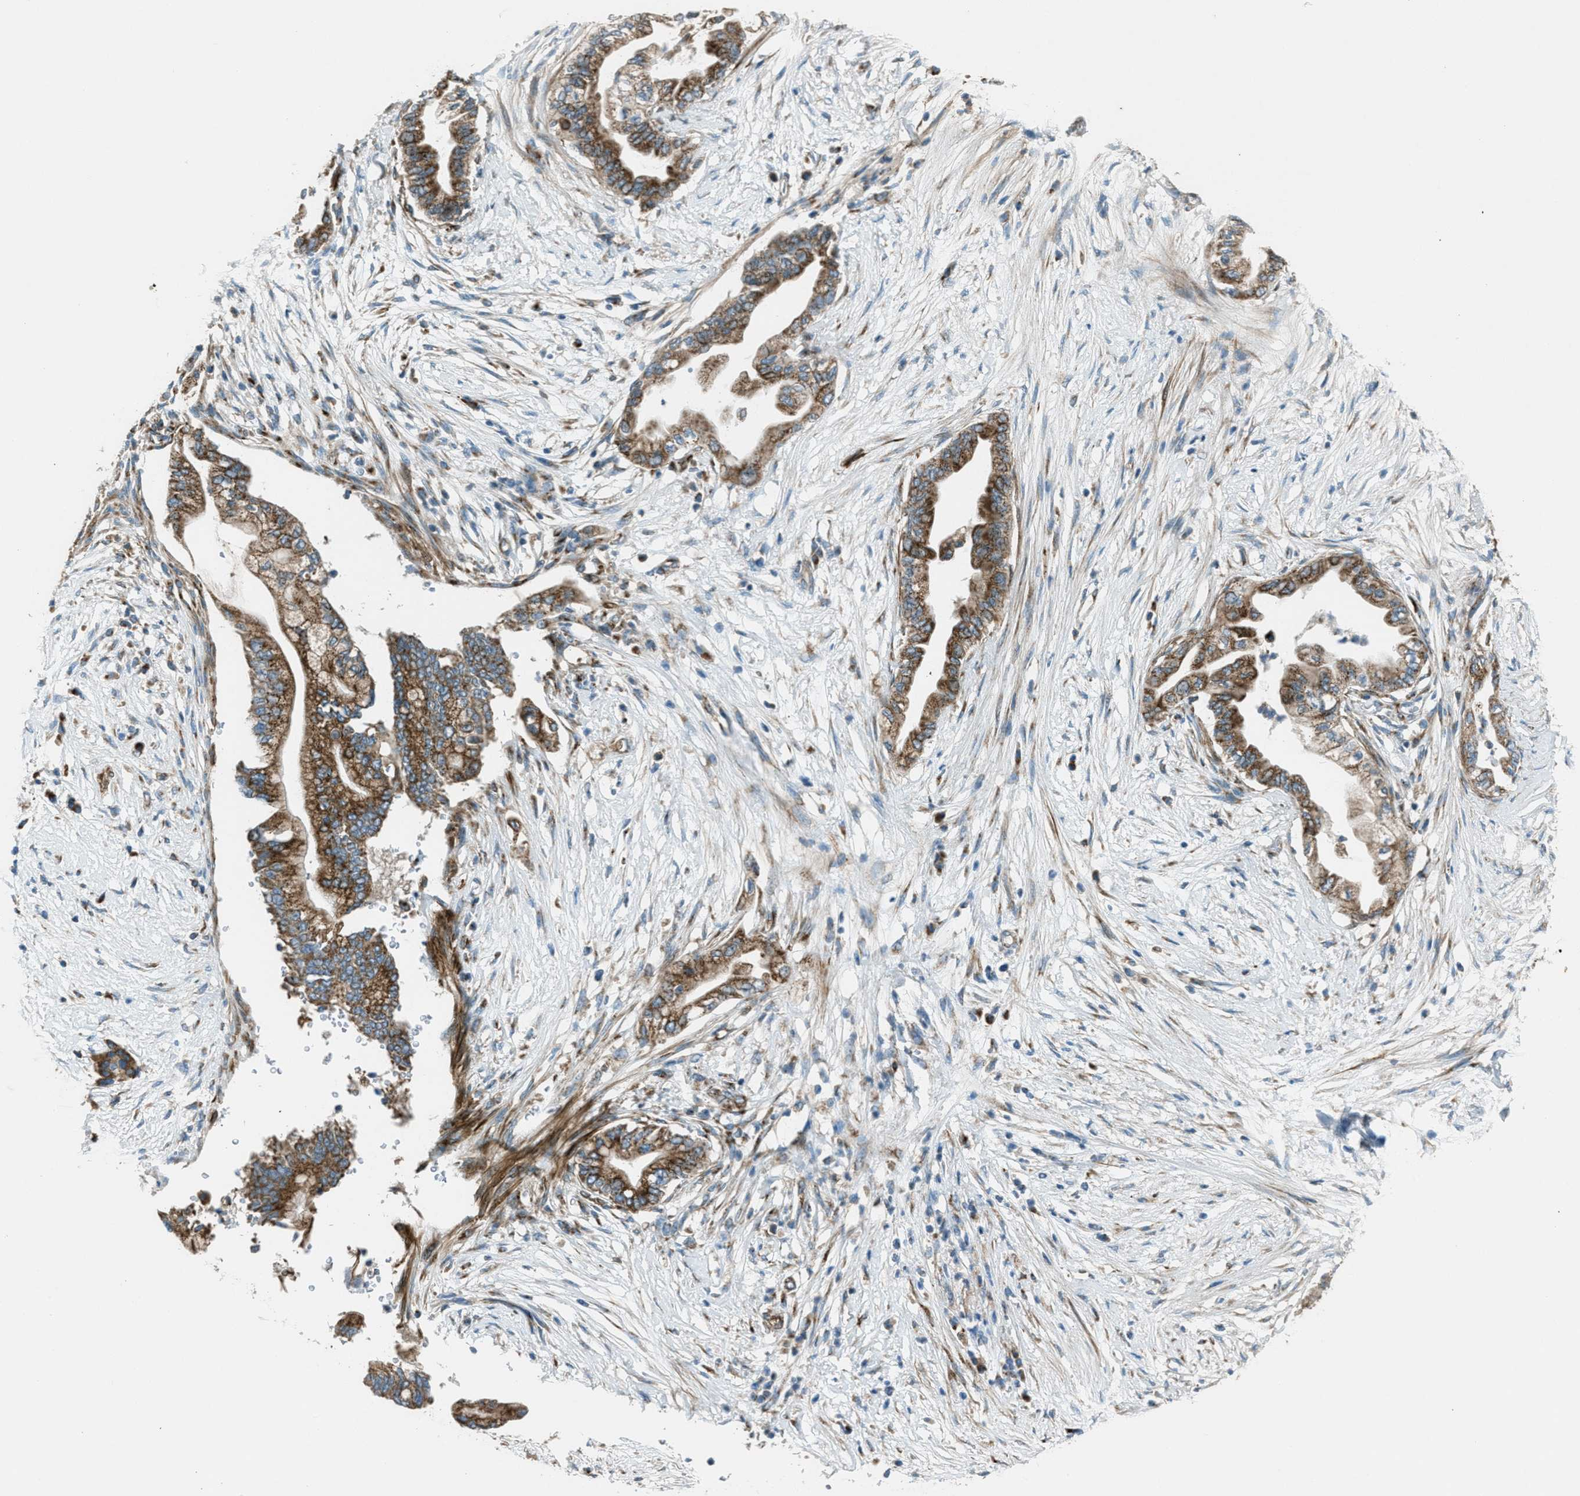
{"staining": {"intensity": "moderate", "quantity": ">75%", "location": "cytoplasmic/membranous"}, "tissue": "pancreatic cancer", "cell_type": "Tumor cells", "image_type": "cancer", "snomed": [{"axis": "morphology", "description": "Normal tissue, NOS"}, {"axis": "morphology", "description": "Adenocarcinoma, NOS"}, {"axis": "topography", "description": "Pancreas"}, {"axis": "topography", "description": "Duodenum"}], "caption": "Pancreatic cancer stained with DAB (3,3'-diaminobenzidine) immunohistochemistry (IHC) exhibits medium levels of moderate cytoplasmic/membranous expression in about >75% of tumor cells.", "gene": "BCKDK", "patient": {"sex": "female", "age": 60}}